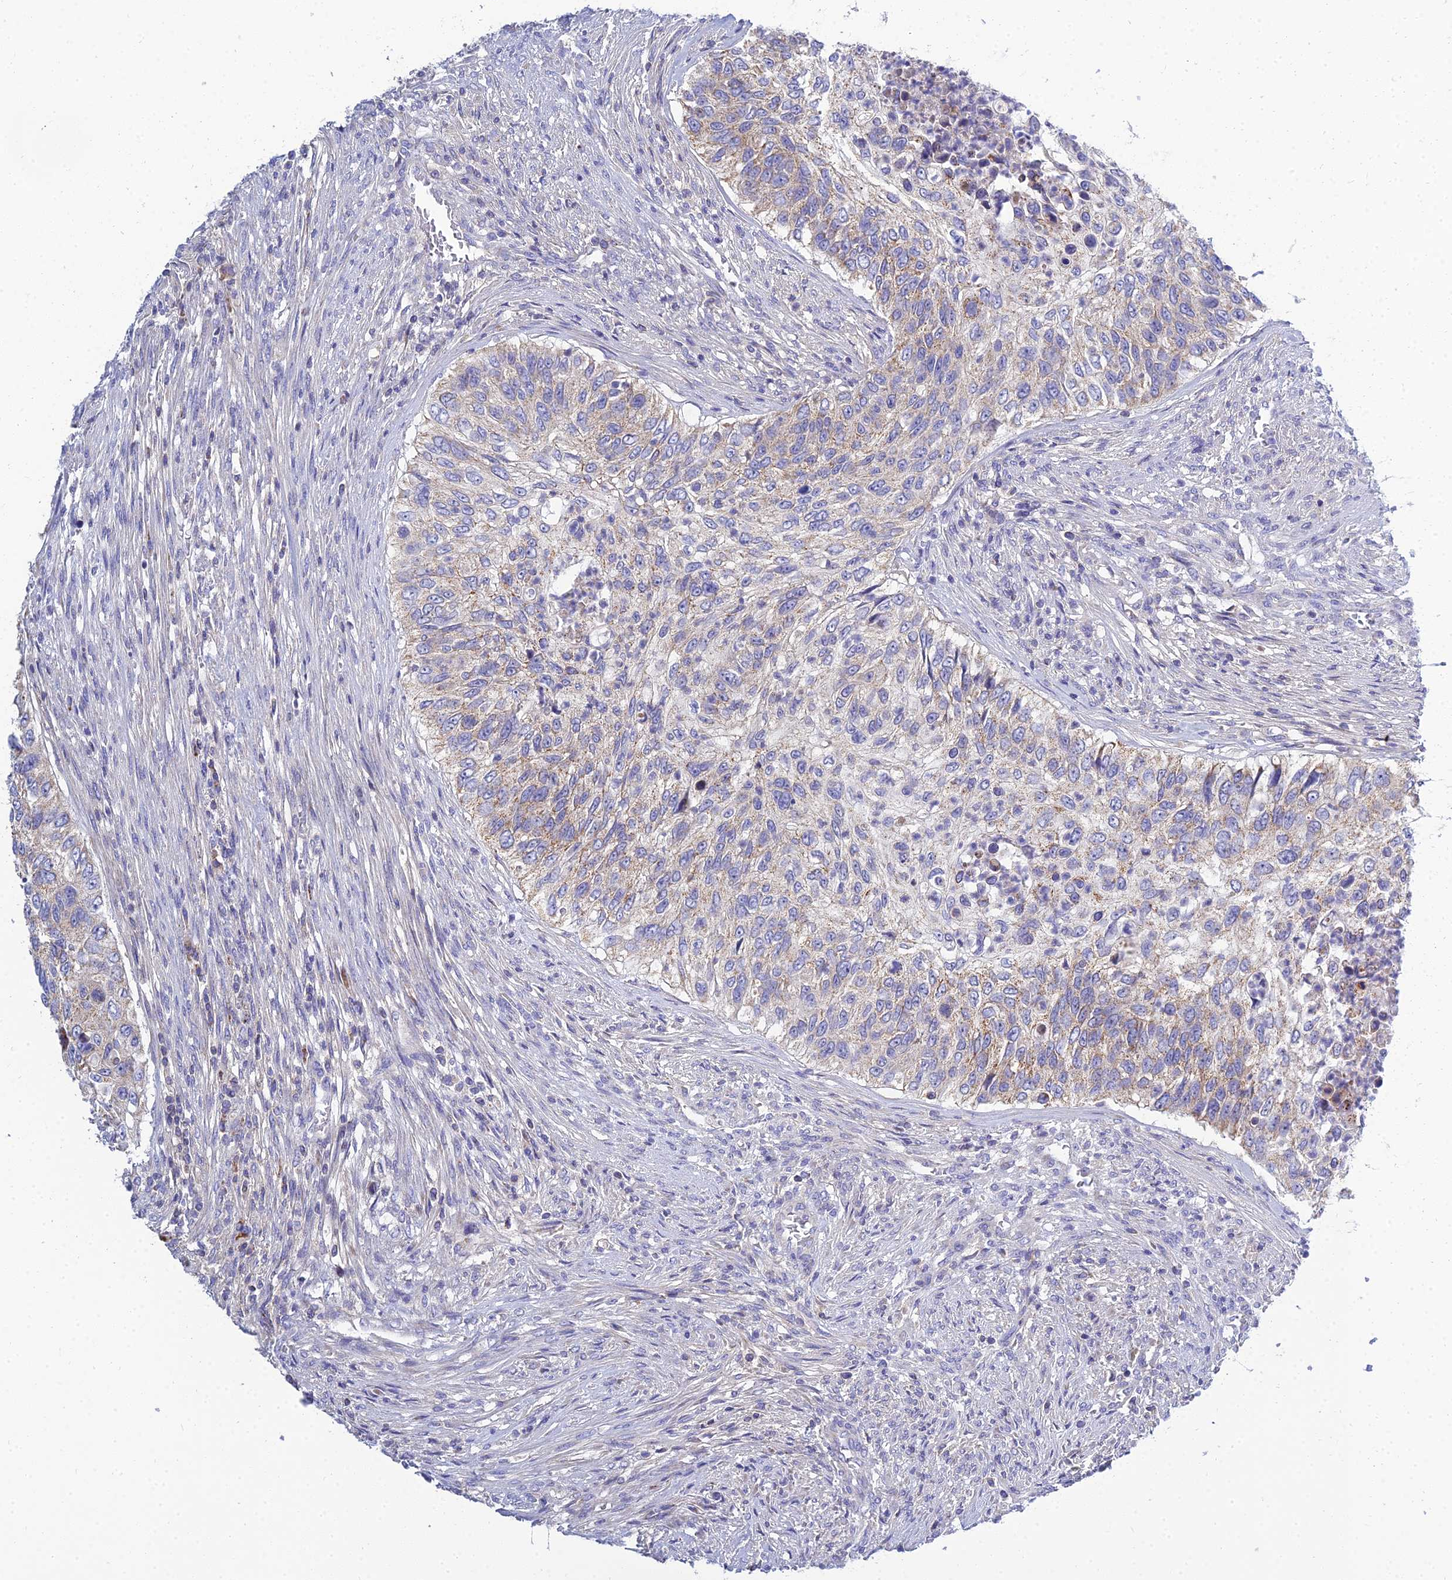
{"staining": {"intensity": "weak", "quantity": "25%-75%", "location": "cytoplasmic/membranous"}, "tissue": "urothelial cancer", "cell_type": "Tumor cells", "image_type": "cancer", "snomed": [{"axis": "morphology", "description": "Urothelial carcinoma, High grade"}, {"axis": "topography", "description": "Urinary bladder"}], "caption": "Tumor cells display low levels of weak cytoplasmic/membranous staining in about 25%-75% of cells in human urothelial cancer. The protein of interest is shown in brown color, while the nuclei are stained blue.", "gene": "NPY", "patient": {"sex": "female", "age": 60}}